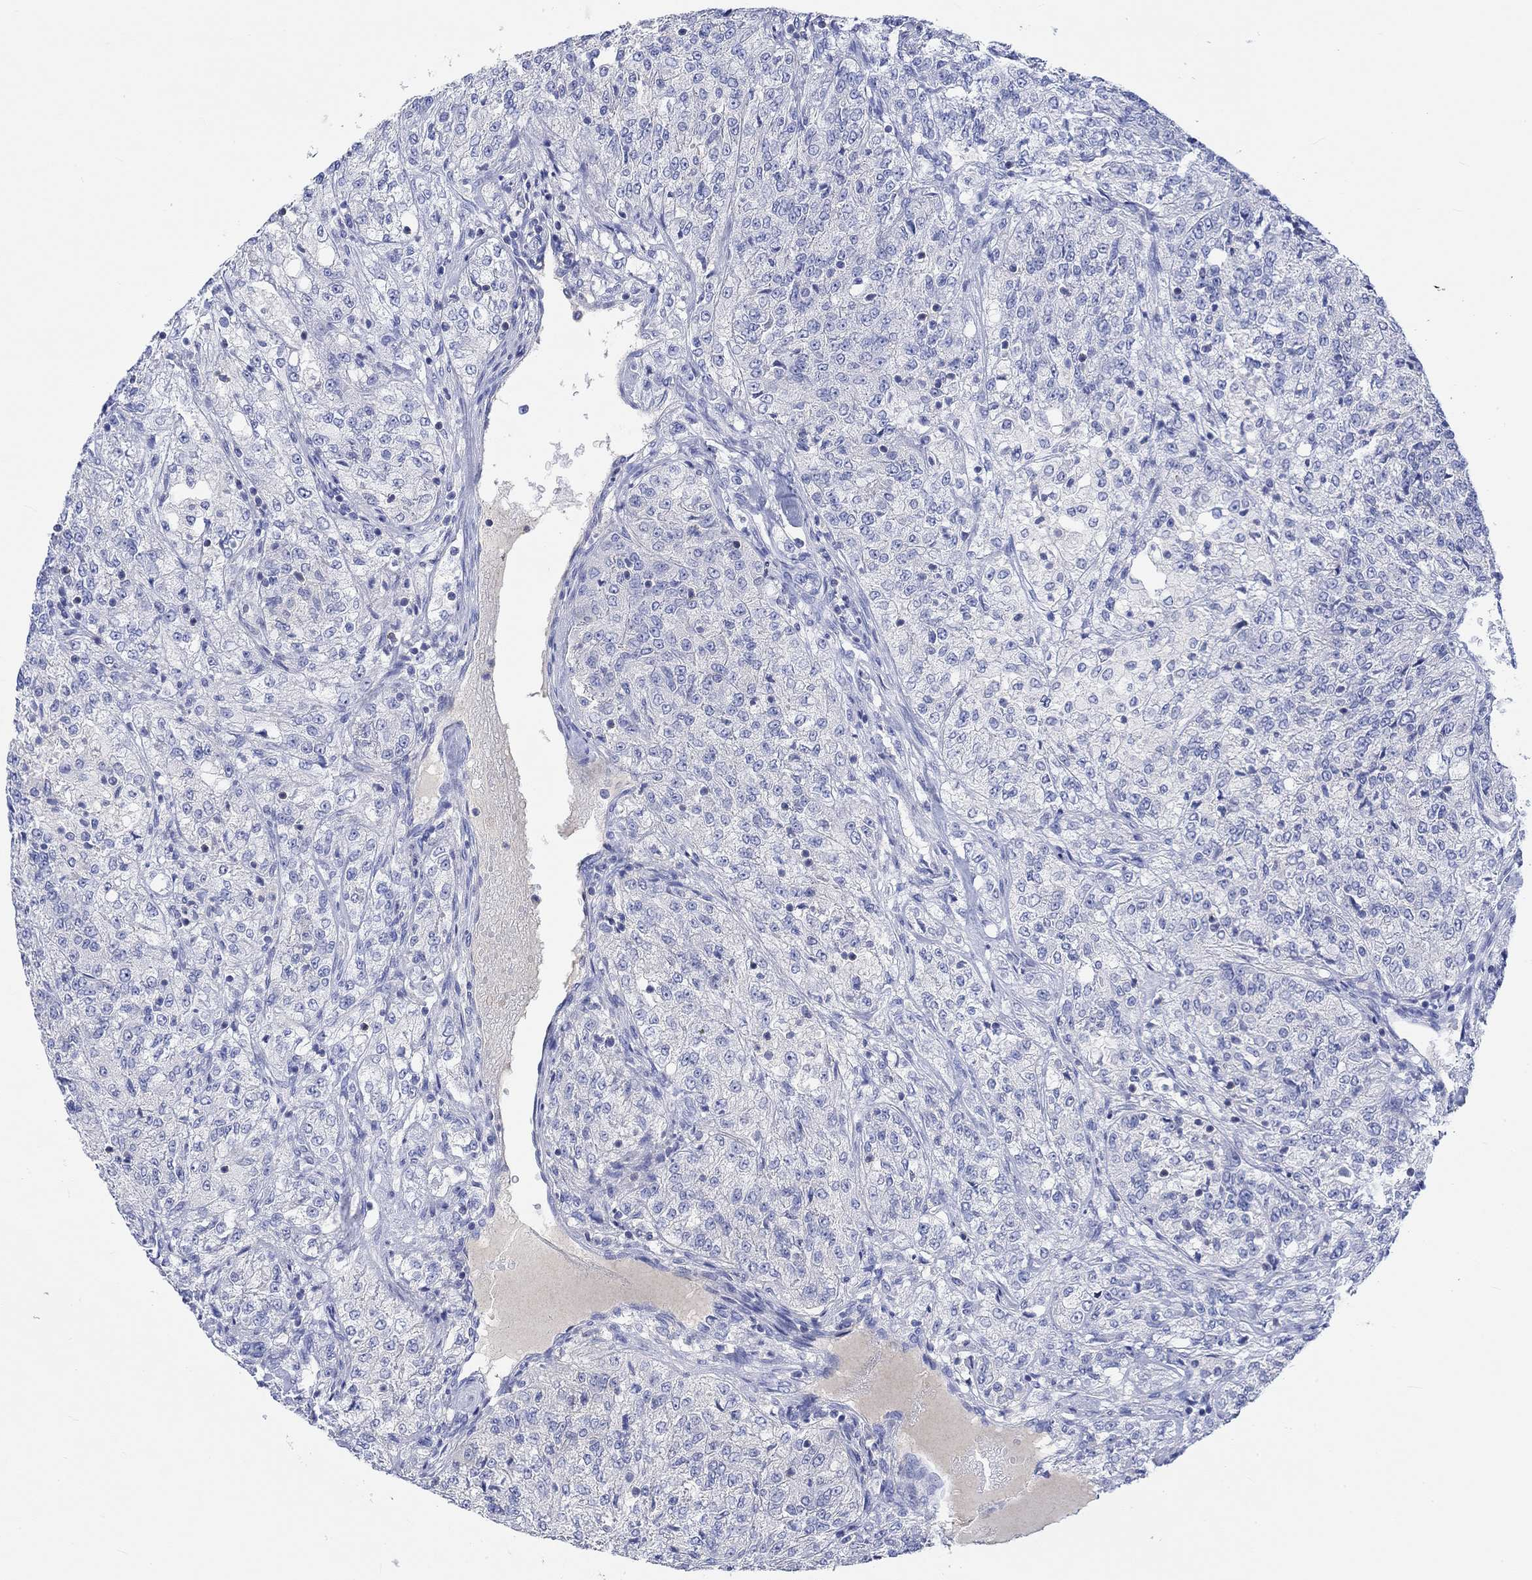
{"staining": {"intensity": "negative", "quantity": "none", "location": "none"}, "tissue": "renal cancer", "cell_type": "Tumor cells", "image_type": "cancer", "snomed": [{"axis": "morphology", "description": "Adenocarcinoma, NOS"}, {"axis": "topography", "description": "Kidney"}], "caption": "Tumor cells show no significant positivity in renal adenocarcinoma.", "gene": "GCM1", "patient": {"sex": "female", "age": 63}}